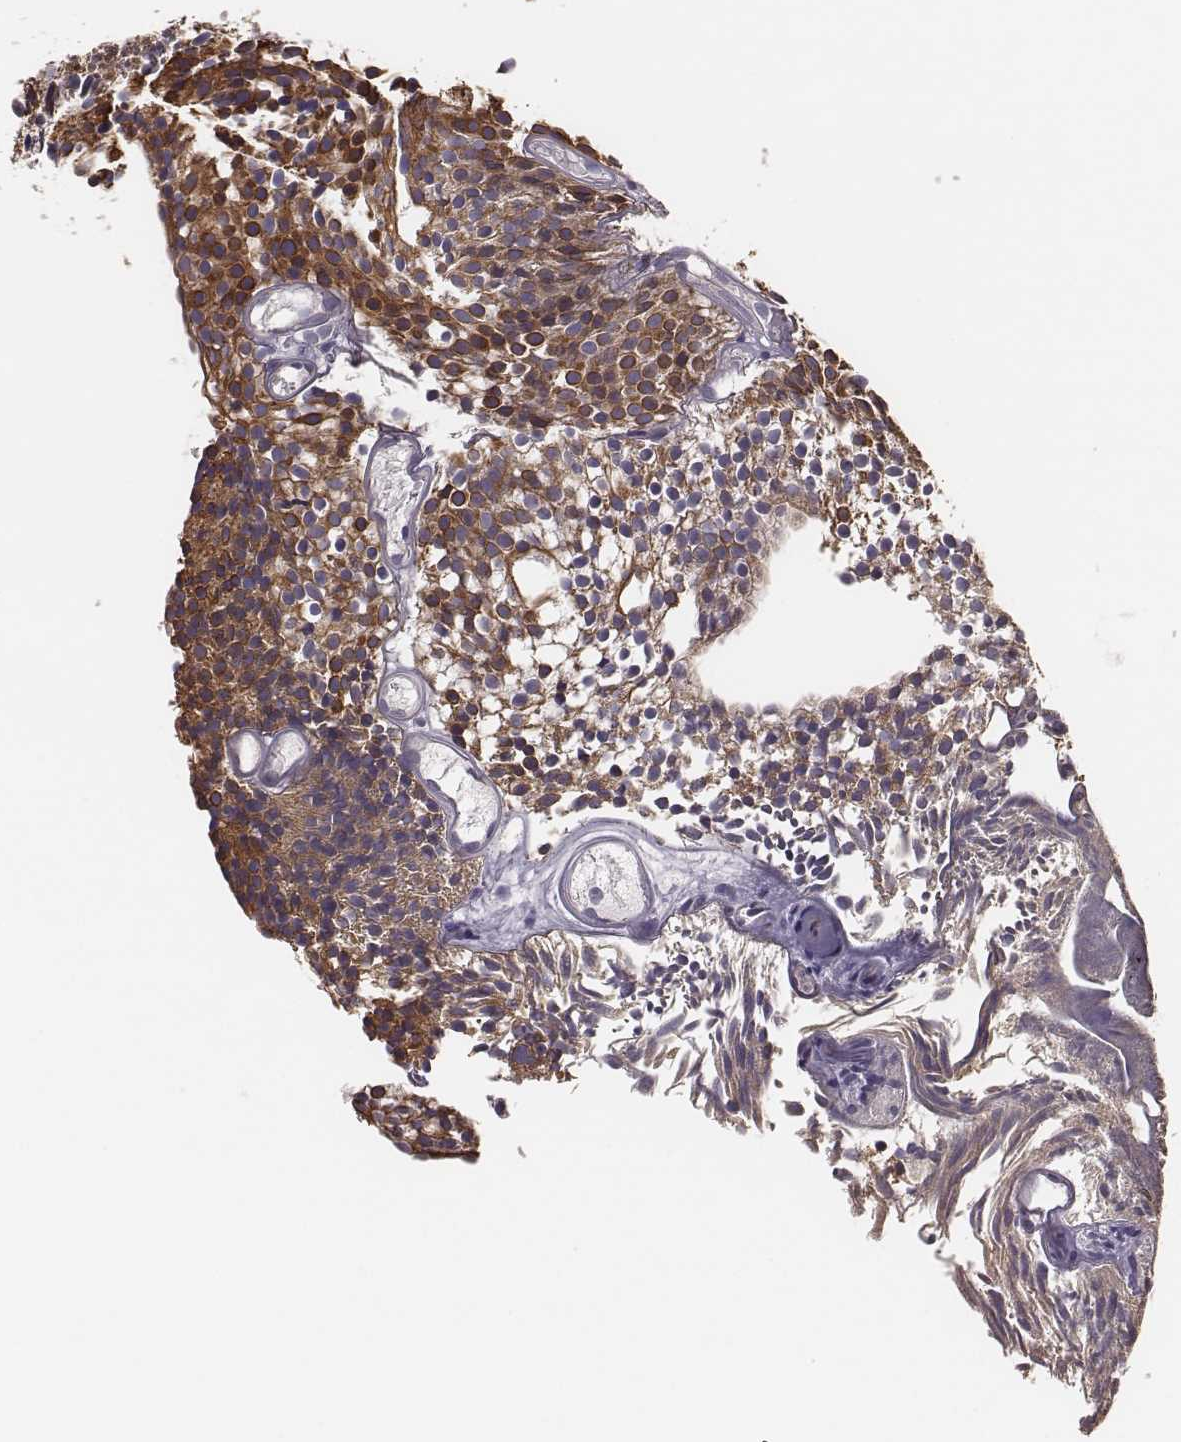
{"staining": {"intensity": "moderate", "quantity": ">75%", "location": "cytoplasmic/membranous"}, "tissue": "urothelial cancer", "cell_type": "Tumor cells", "image_type": "cancer", "snomed": [{"axis": "morphology", "description": "Urothelial carcinoma, Low grade"}, {"axis": "topography", "description": "Urinary bladder"}], "caption": "IHC (DAB) staining of urothelial carcinoma (low-grade) shows moderate cytoplasmic/membranous protein expression in approximately >75% of tumor cells. (IHC, brightfield microscopy, high magnification).", "gene": "HAVCR1", "patient": {"sex": "male", "age": 63}}